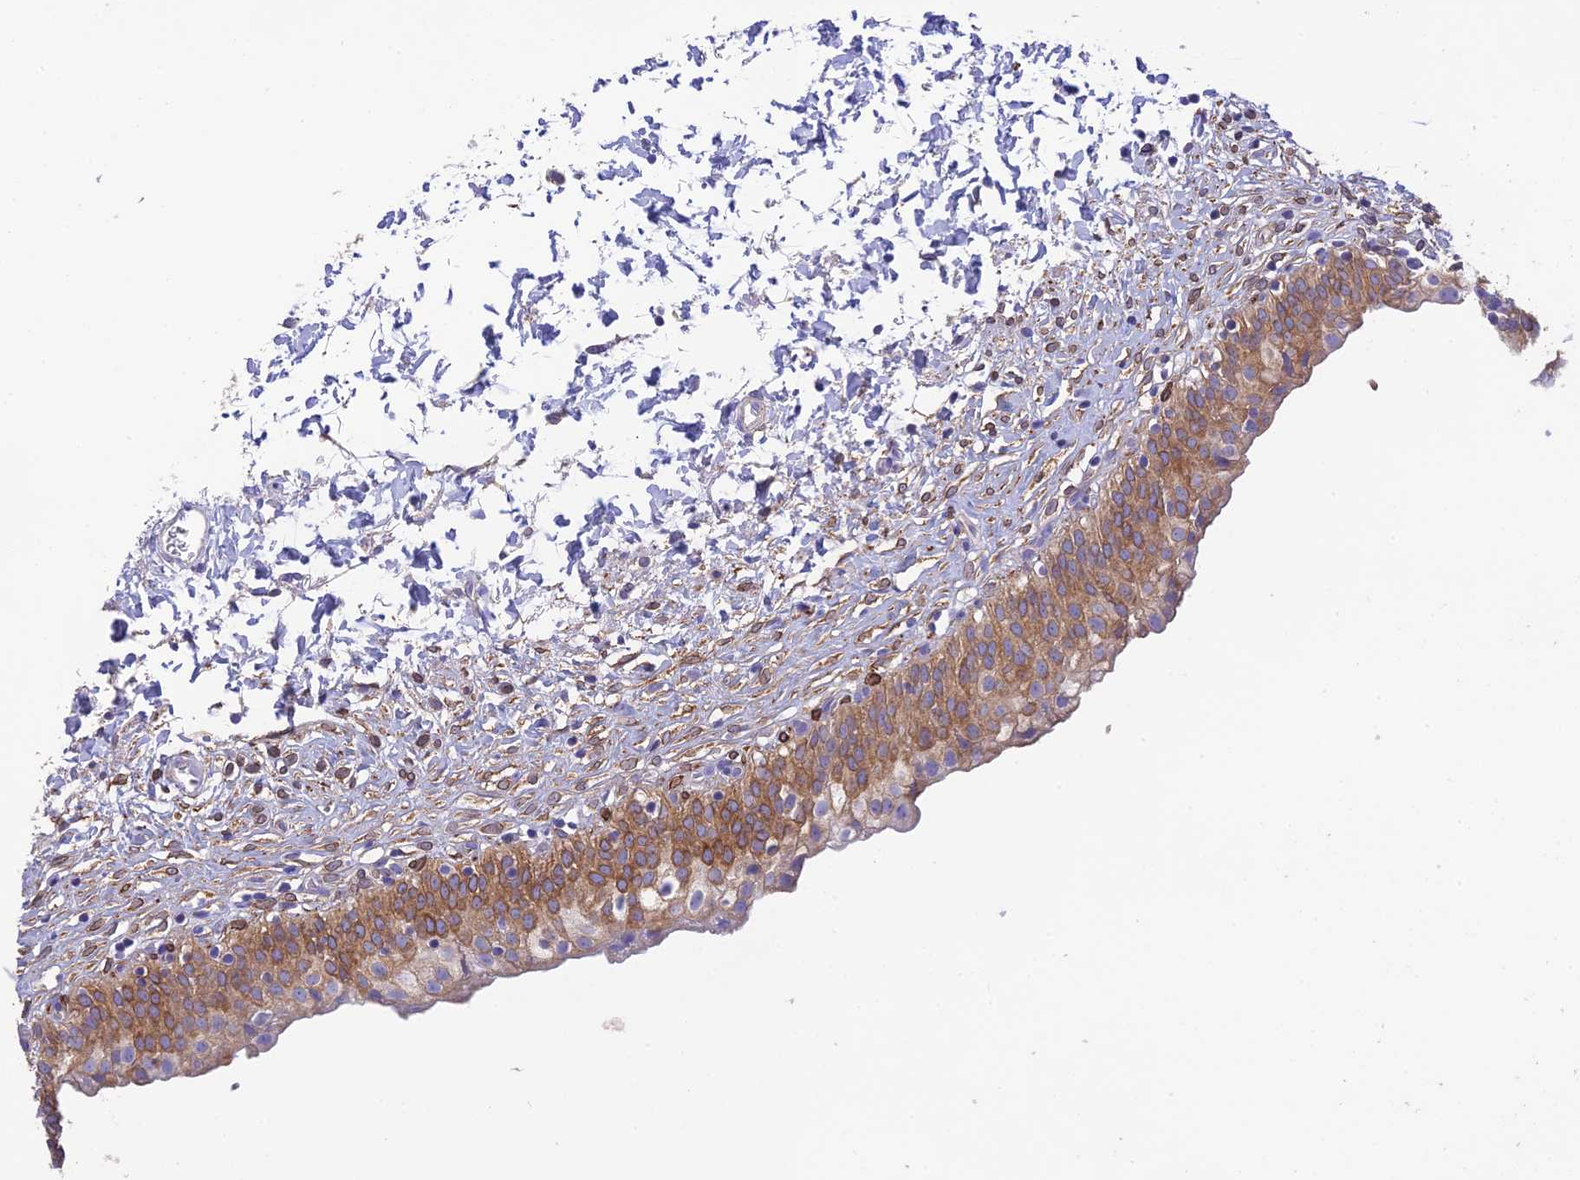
{"staining": {"intensity": "moderate", "quantity": ">75%", "location": "cytoplasmic/membranous"}, "tissue": "urinary bladder", "cell_type": "Urothelial cells", "image_type": "normal", "snomed": [{"axis": "morphology", "description": "Normal tissue, NOS"}, {"axis": "topography", "description": "Urinary bladder"}], "caption": "Urothelial cells reveal moderate cytoplasmic/membranous expression in approximately >75% of cells in normal urinary bladder.", "gene": "HSD17B2", "patient": {"sex": "male", "age": 55}}